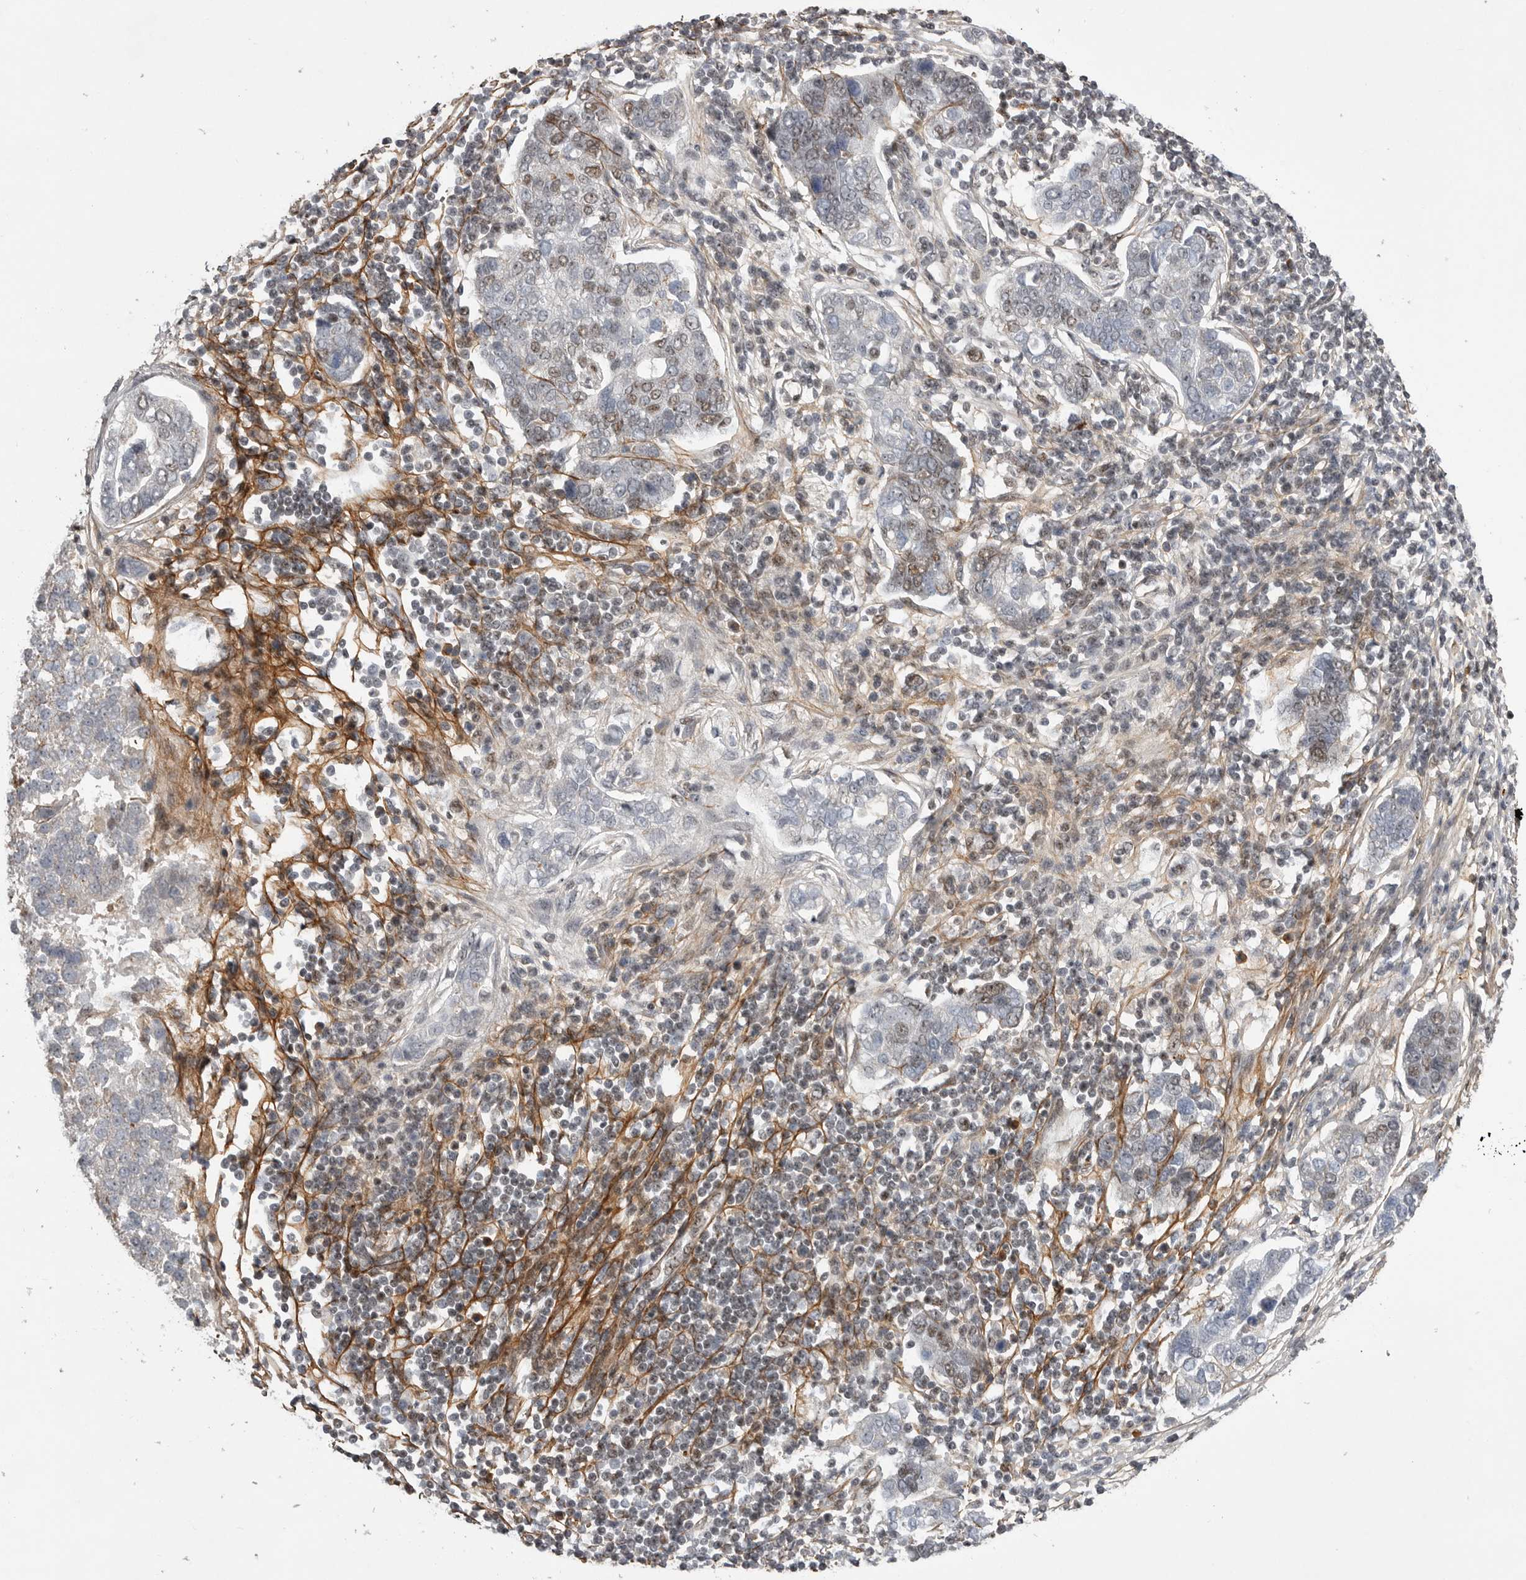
{"staining": {"intensity": "weak", "quantity": "<25%", "location": "nuclear"}, "tissue": "pancreatic cancer", "cell_type": "Tumor cells", "image_type": "cancer", "snomed": [{"axis": "morphology", "description": "Adenocarcinoma, NOS"}, {"axis": "topography", "description": "Pancreas"}], "caption": "This is an IHC histopathology image of pancreatic cancer (adenocarcinoma). There is no expression in tumor cells.", "gene": "PPP1R8", "patient": {"sex": "female", "age": 61}}